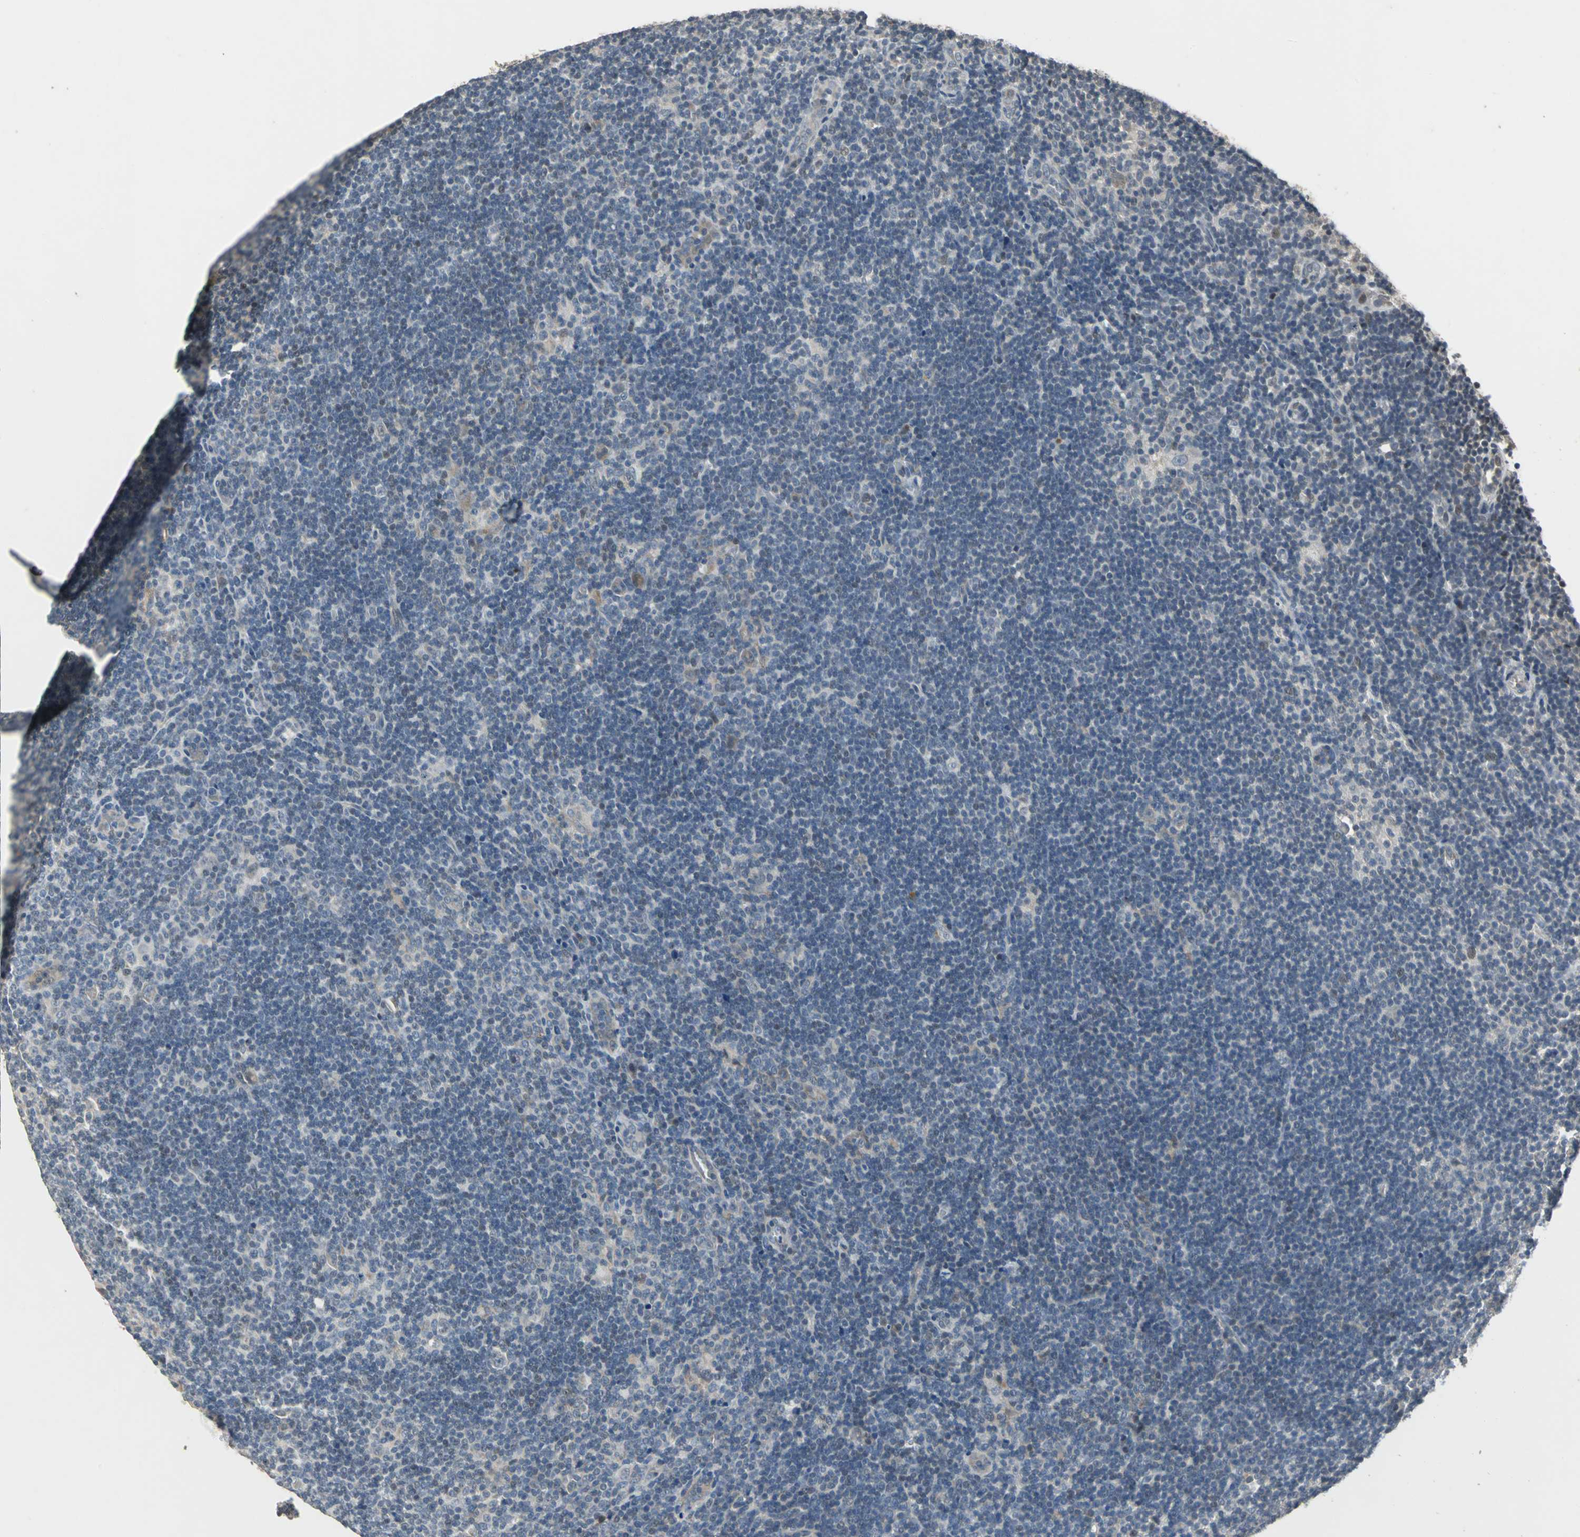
{"staining": {"intensity": "weak", "quantity": "<25%", "location": "cytoplasmic/membranous"}, "tissue": "lymphoma", "cell_type": "Tumor cells", "image_type": "cancer", "snomed": [{"axis": "morphology", "description": "Hodgkin's disease, NOS"}, {"axis": "topography", "description": "Lymph node"}], "caption": "An immunohistochemistry (IHC) image of lymphoma is shown. There is no staining in tumor cells of lymphoma.", "gene": "JADE3", "patient": {"sex": "female", "age": 57}}